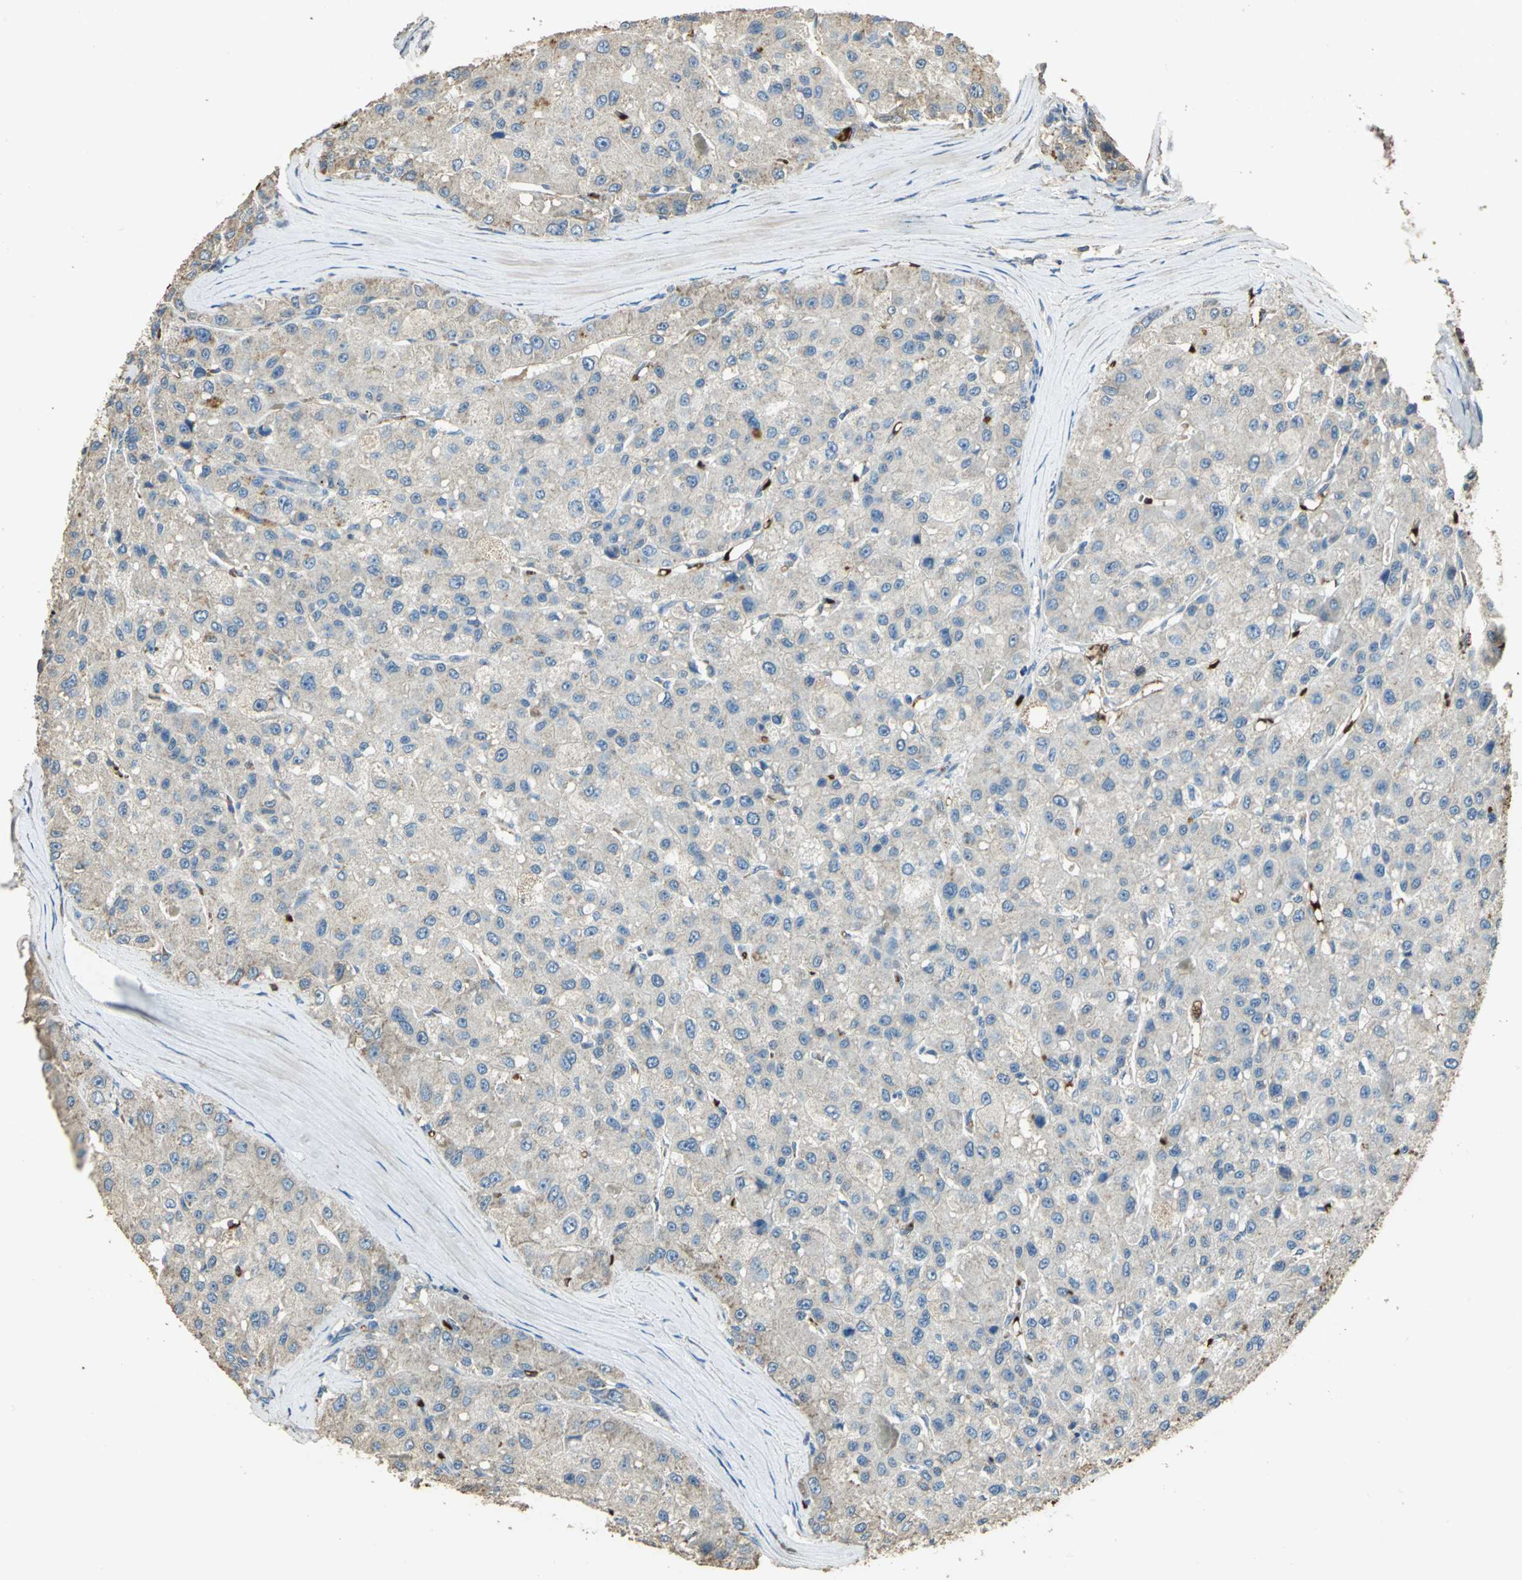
{"staining": {"intensity": "weak", "quantity": ">75%", "location": "cytoplasmic/membranous"}, "tissue": "liver cancer", "cell_type": "Tumor cells", "image_type": "cancer", "snomed": [{"axis": "morphology", "description": "Carcinoma, Hepatocellular, NOS"}, {"axis": "topography", "description": "Liver"}], "caption": "Immunohistochemical staining of liver cancer (hepatocellular carcinoma) exhibits weak cytoplasmic/membranous protein staining in approximately >75% of tumor cells.", "gene": "TRAPPC2", "patient": {"sex": "male", "age": 80}}